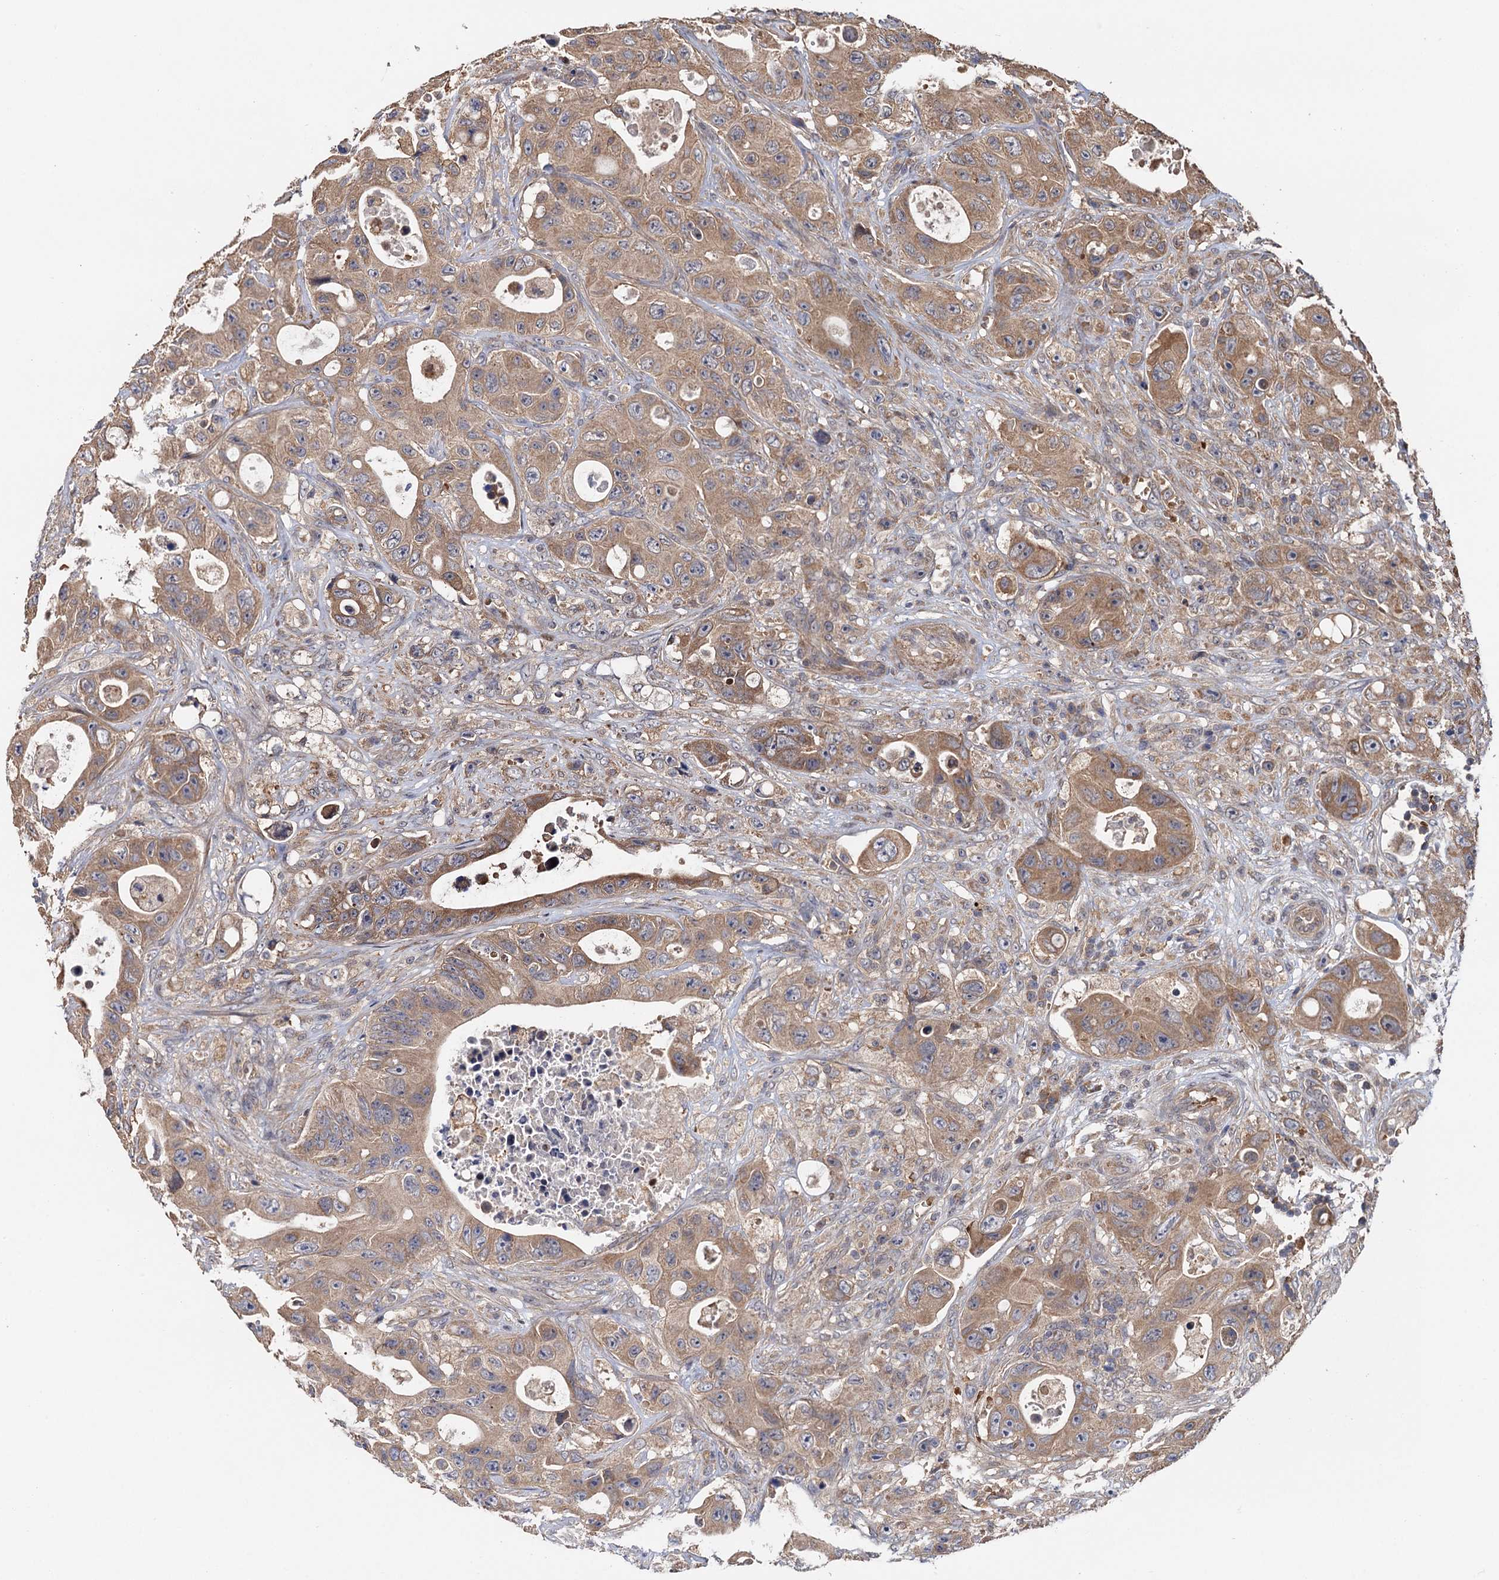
{"staining": {"intensity": "moderate", "quantity": ">75%", "location": "cytoplasmic/membranous"}, "tissue": "colorectal cancer", "cell_type": "Tumor cells", "image_type": "cancer", "snomed": [{"axis": "morphology", "description": "Adenocarcinoma, NOS"}, {"axis": "topography", "description": "Colon"}], "caption": "DAB immunohistochemical staining of colorectal adenocarcinoma demonstrates moderate cytoplasmic/membranous protein positivity in about >75% of tumor cells. (DAB (3,3'-diaminobenzidine) = brown stain, brightfield microscopy at high magnification).", "gene": "SNX32", "patient": {"sex": "female", "age": 46}}